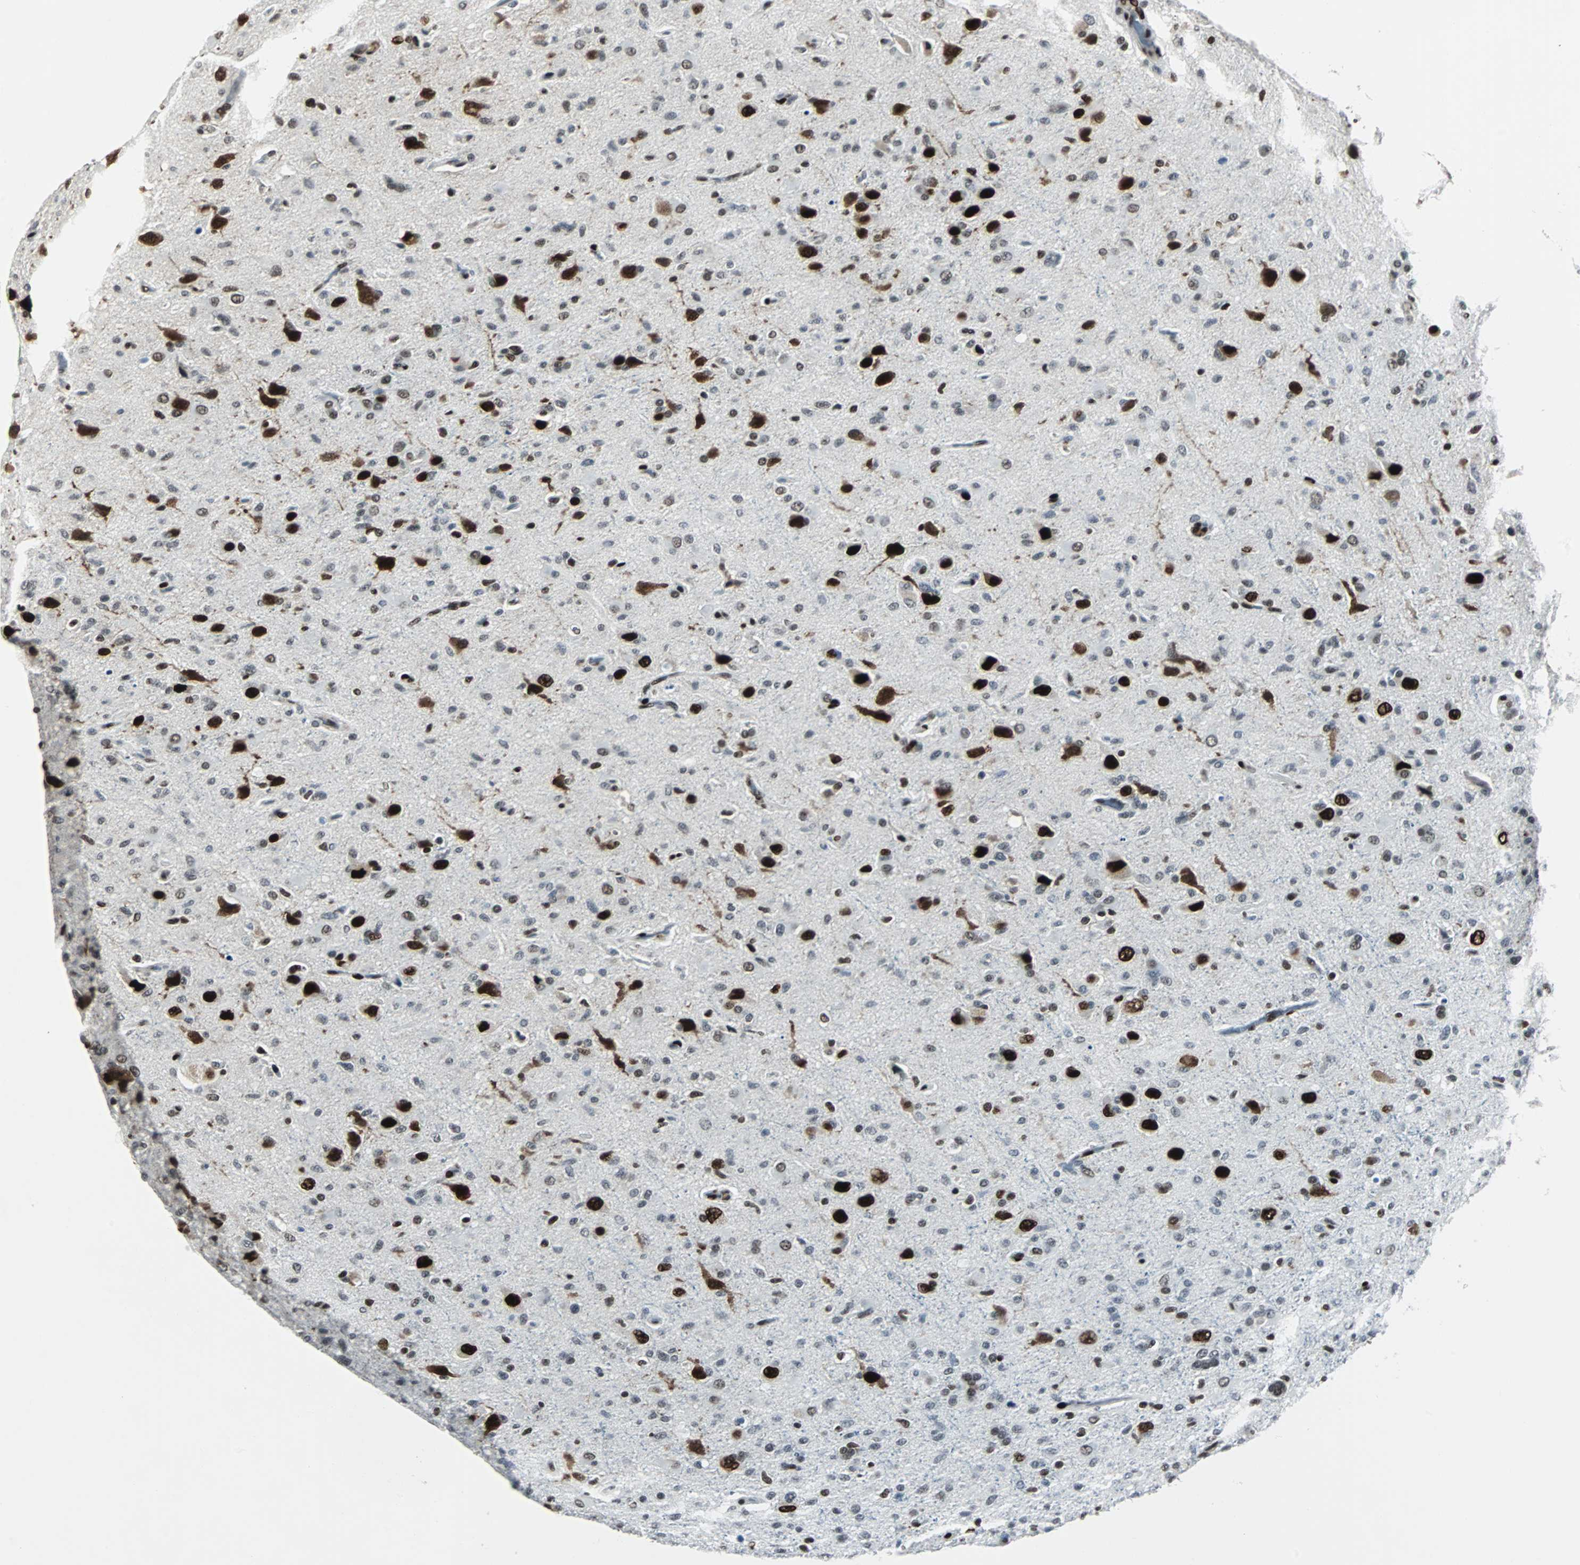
{"staining": {"intensity": "moderate", "quantity": ">75%", "location": "nuclear"}, "tissue": "glioma", "cell_type": "Tumor cells", "image_type": "cancer", "snomed": [{"axis": "morphology", "description": "Glioma, malignant, High grade"}, {"axis": "topography", "description": "Brain"}], "caption": "Human glioma stained with a brown dye demonstrates moderate nuclear positive positivity in about >75% of tumor cells.", "gene": "MEF2D", "patient": {"sex": "male", "age": 71}}